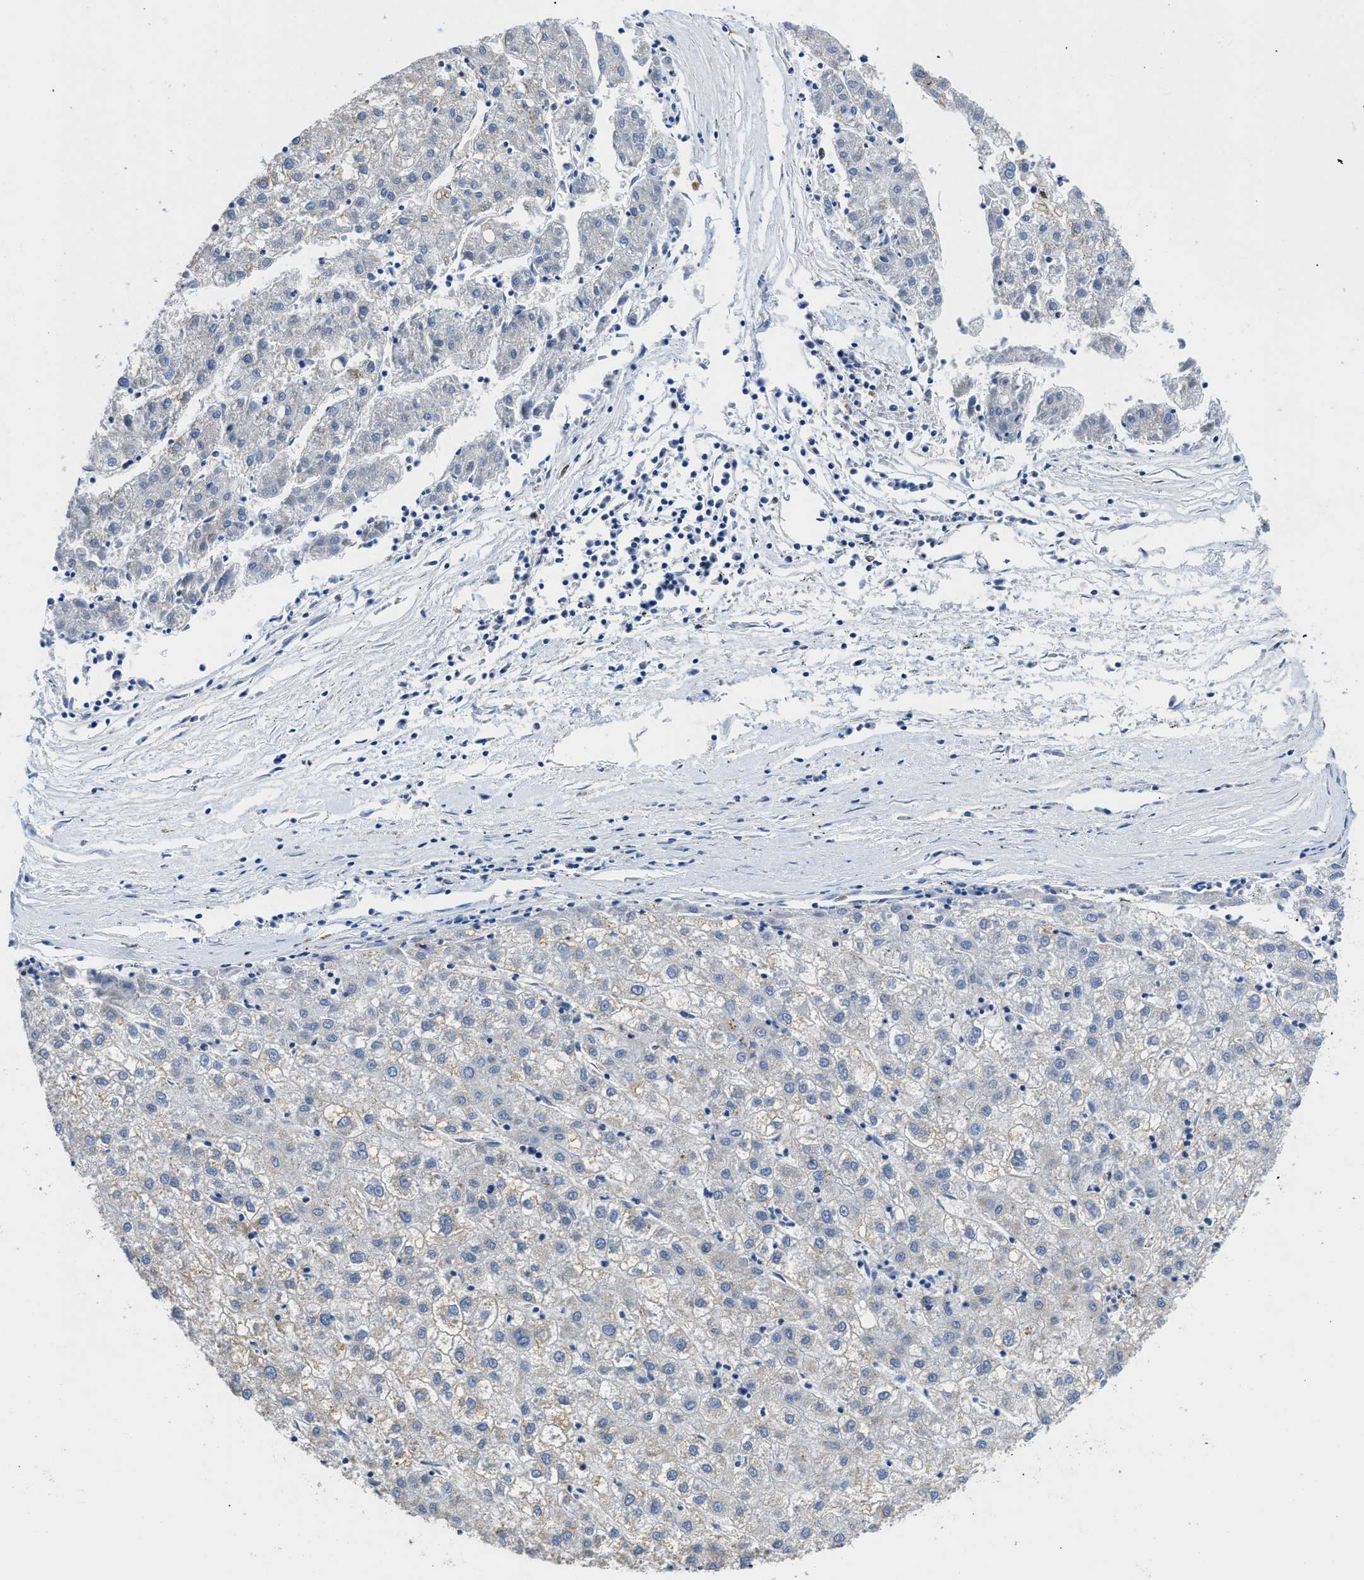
{"staining": {"intensity": "negative", "quantity": "none", "location": "none"}, "tissue": "liver cancer", "cell_type": "Tumor cells", "image_type": "cancer", "snomed": [{"axis": "morphology", "description": "Carcinoma, Hepatocellular, NOS"}, {"axis": "topography", "description": "Liver"}], "caption": "A photomicrograph of human hepatocellular carcinoma (liver) is negative for staining in tumor cells. The staining was performed using DAB to visualize the protein expression in brown, while the nuclei were stained in blue with hematoxylin (Magnification: 20x).", "gene": "NEB", "patient": {"sex": "male", "age": 72}}